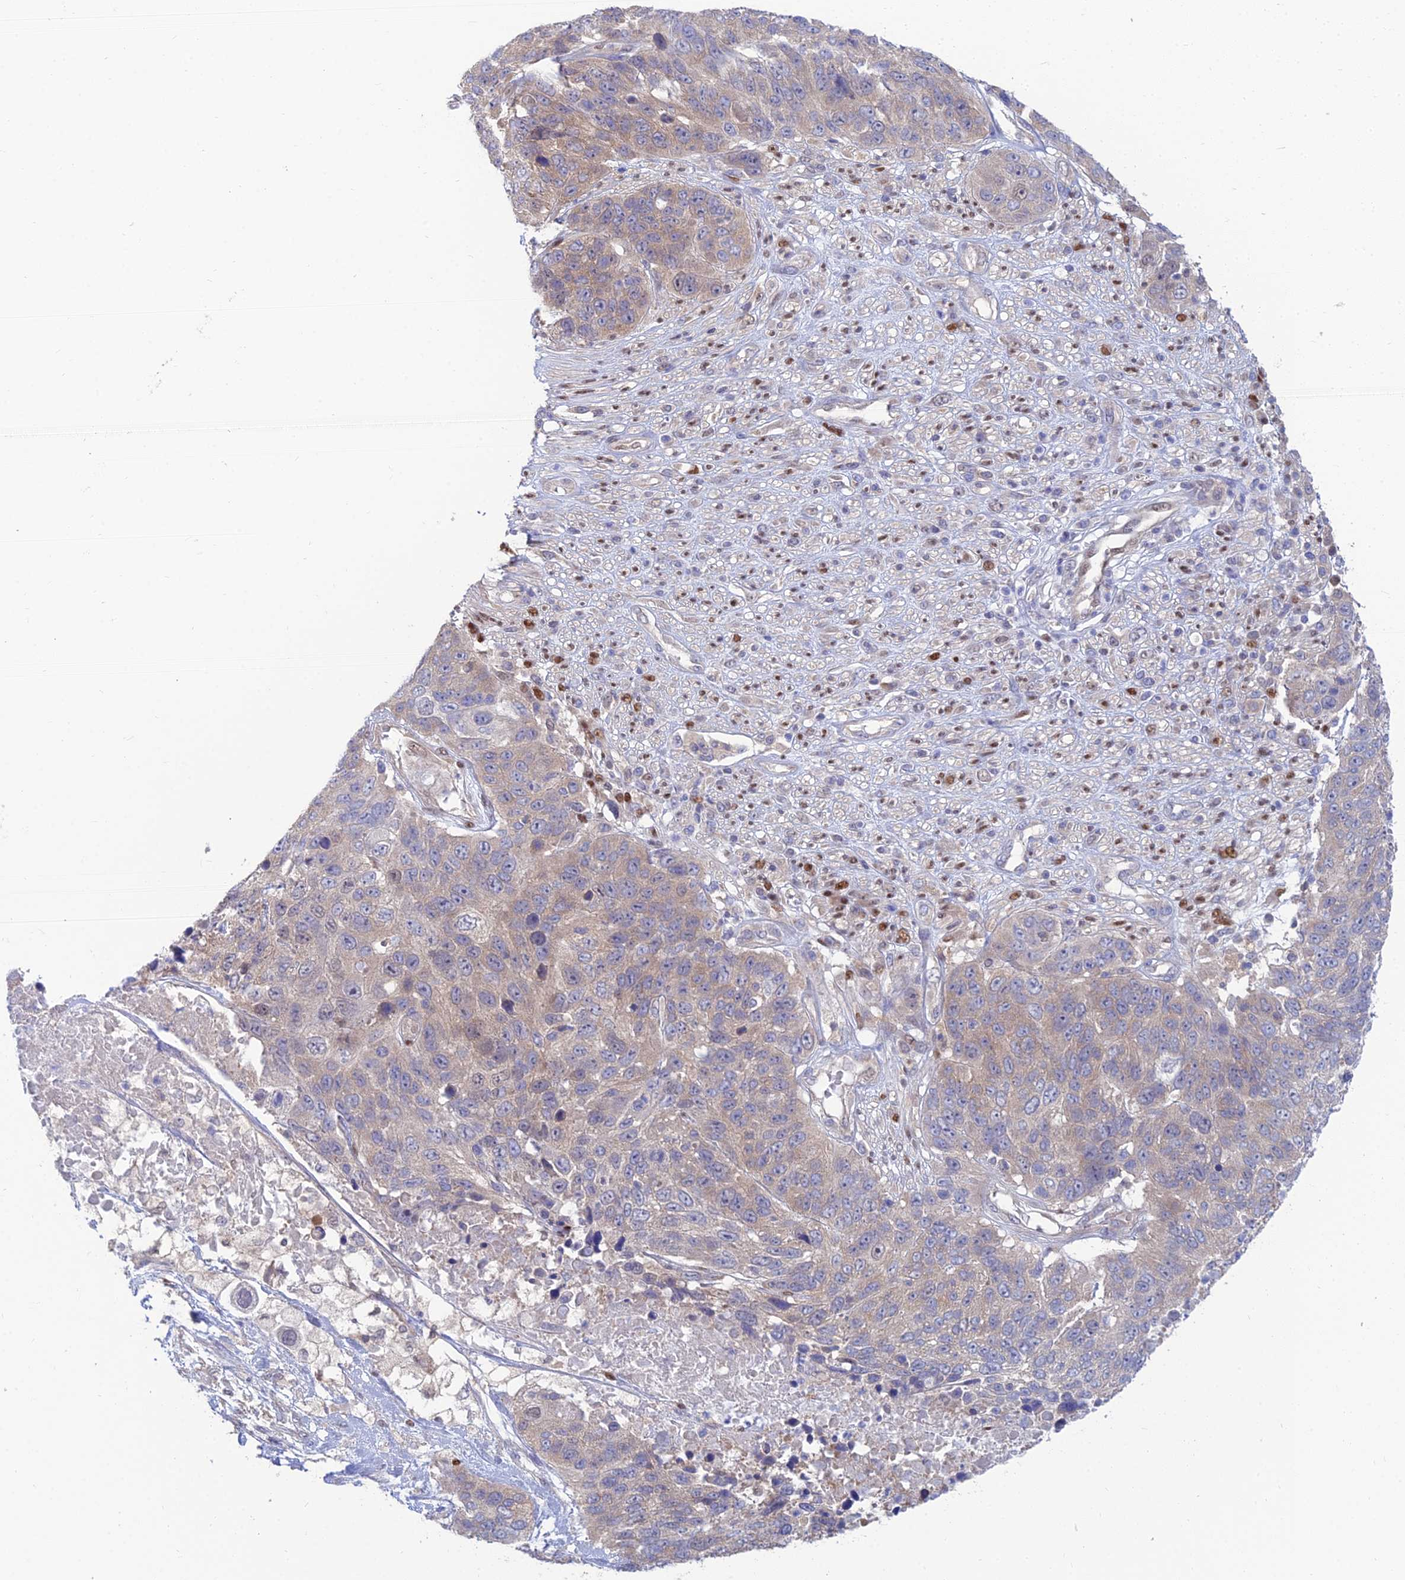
{"staining": {"intensity": "weak", "quantity": "25%-75%", "location": "cytoplasmic/membranous"}, "tissue": "lung cancer", "cell_type": "Tumor cells", "image_type": "cancer", "snomed": [{"axis": "morphology", "description": "Normal tissue, NOS"}, {"axis": "morphology", "description": "Squamous cell carcinoma, NOS"}, {"axis": "topography", "description": "Lymph node"}, {"axis": "topography", "description": "Lung"}], "caption": "Immunohistochemistry (IHC) micrograph of neoplastic tissue: lung squamous cell carcinoma stained using immunohistochemistry demonstrates low levels of weak protein expression localized specifically in the cytoplasmic/membranous of tumor cells, appearing as a cytoplasmic/membranous brown color.", "gene": "DNPEP", "patient": {"sex": "male", "age": 66}}